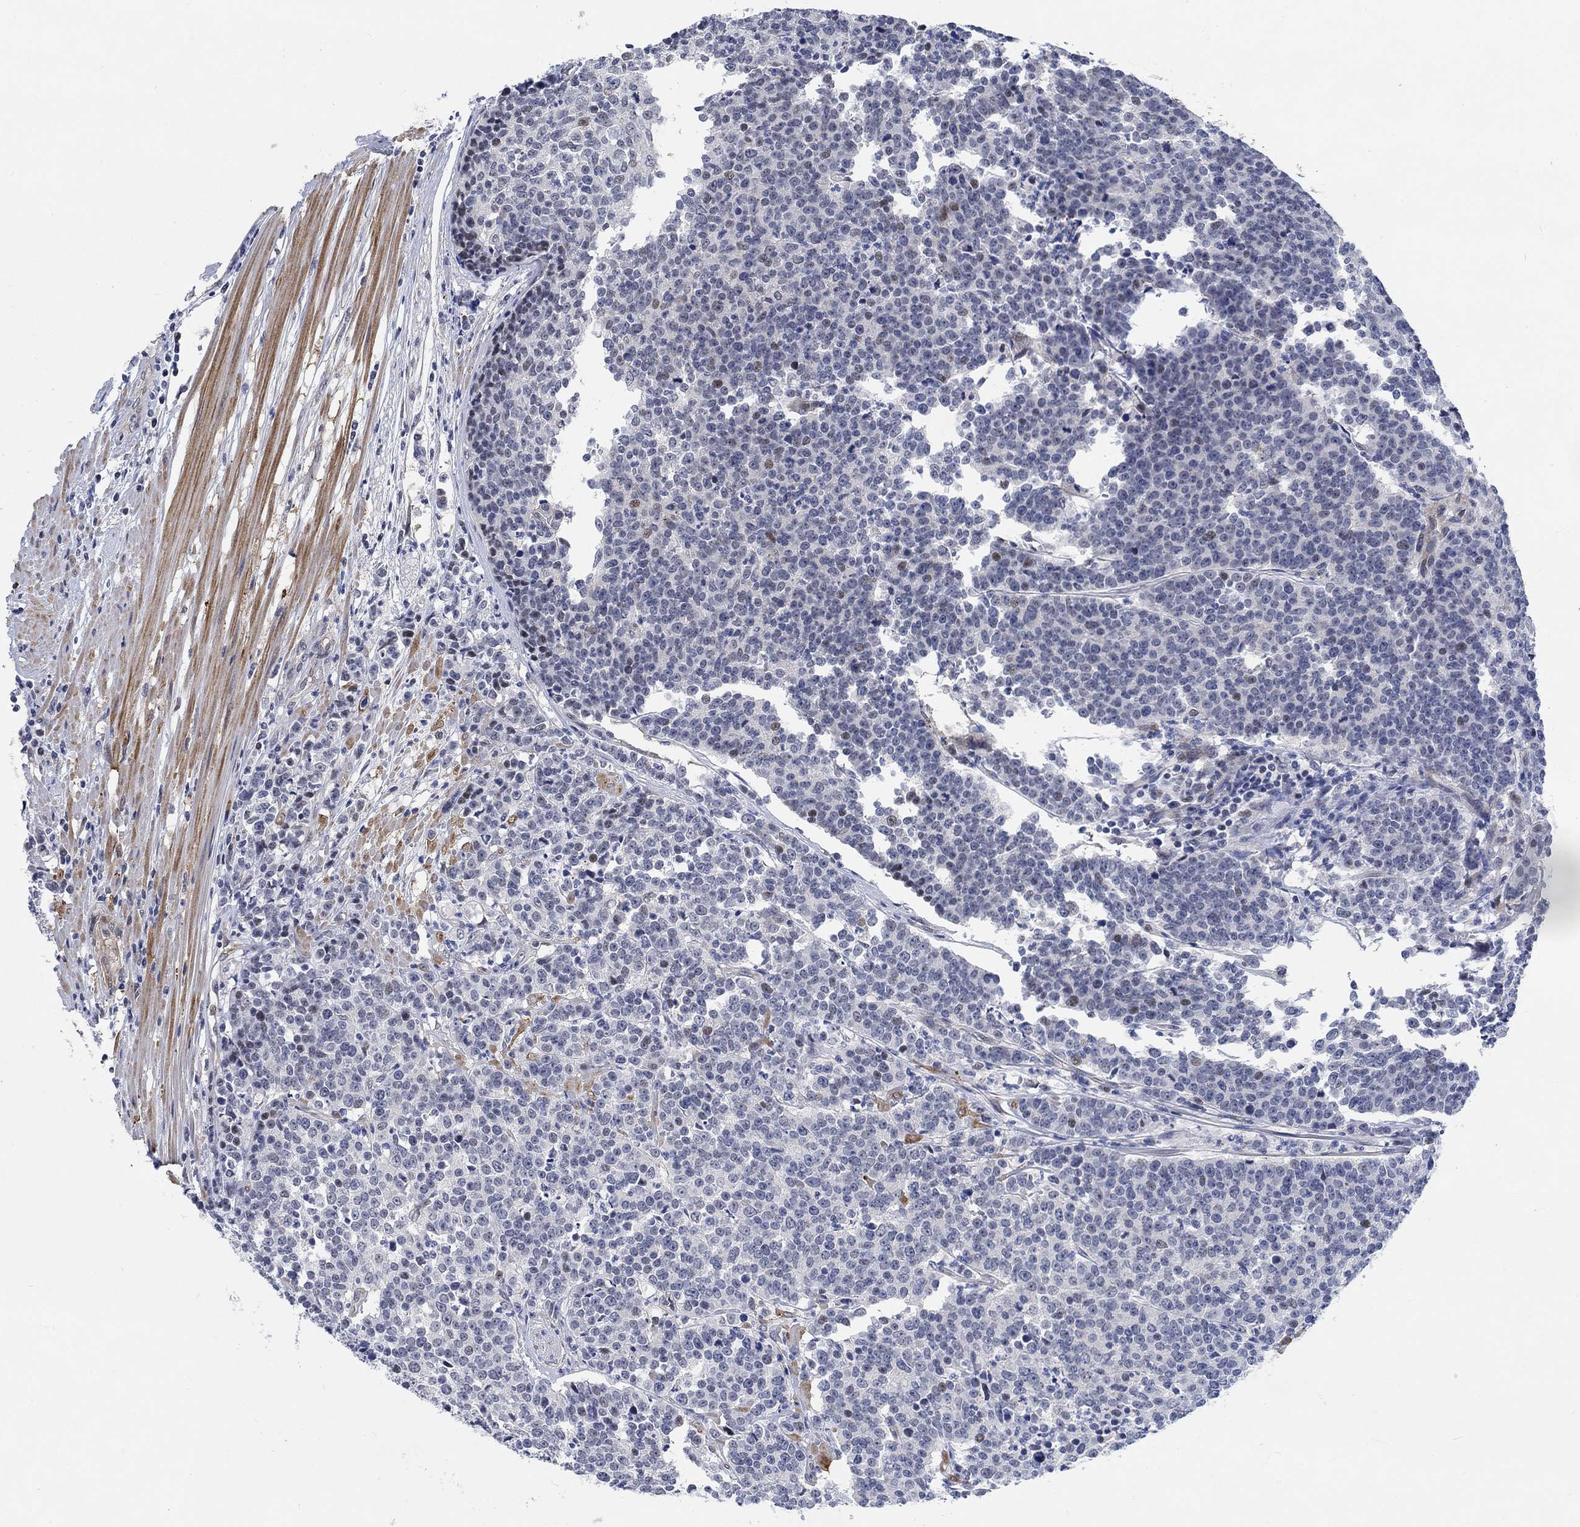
{"staining": {"intensity": "weak", "quantity": "<25%", "location": "nuclear"}, "tissue": "prostate cancer", "cell_type": "Tumor cells", "image_type": "cancer", "snomed": [{"axis": "morphology", "description": "Adenocarcinoma, NOS"}, {"axis": "topography", "description": "Prostate"}], "caption": "Tumor cells show no significant expression in adenocarcinoma (prostate).", "gene": "KCNH8", "patient": {"sex": "male", "age": 67}}